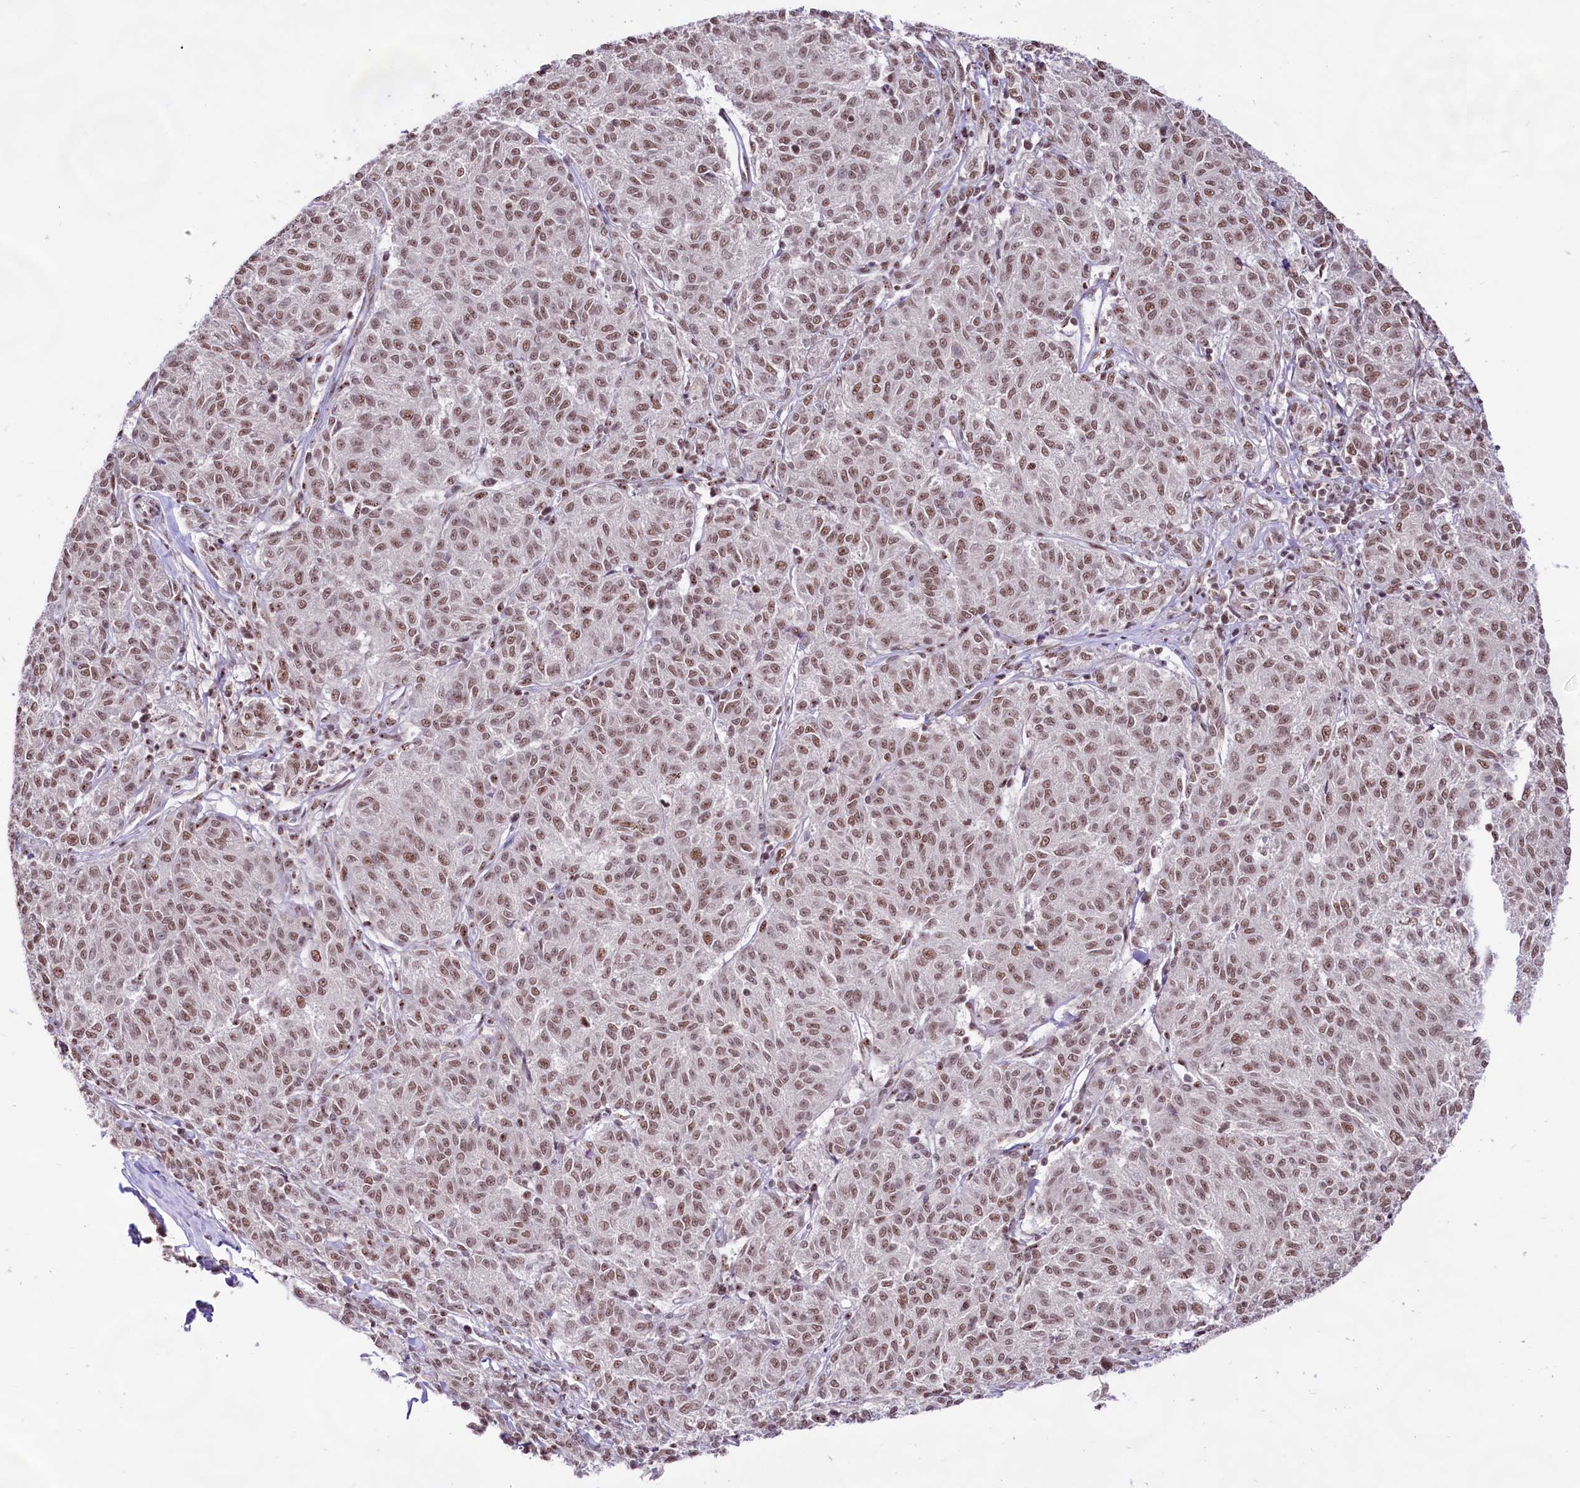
{"staining": {"intensity": "moderate", "quantity": ">75%", "location": "nuclear"}, "tissue": "melanoma", "cell_type": "Tumor cells", "image_type": "cancer", "snomed": [{"axis": "morphology", "description": "Malignant melanoma, NOS"}, {"axis": "topography", "description": "Skin"}], "caption": "Approximately >75% of tumor cells in malignant melanoma demonstrate moderate nuclear protein expression as visualized by brown immunohistochemical staining.", "gene": "HIRA", "patient": {"sex": "female", "age": 72}}